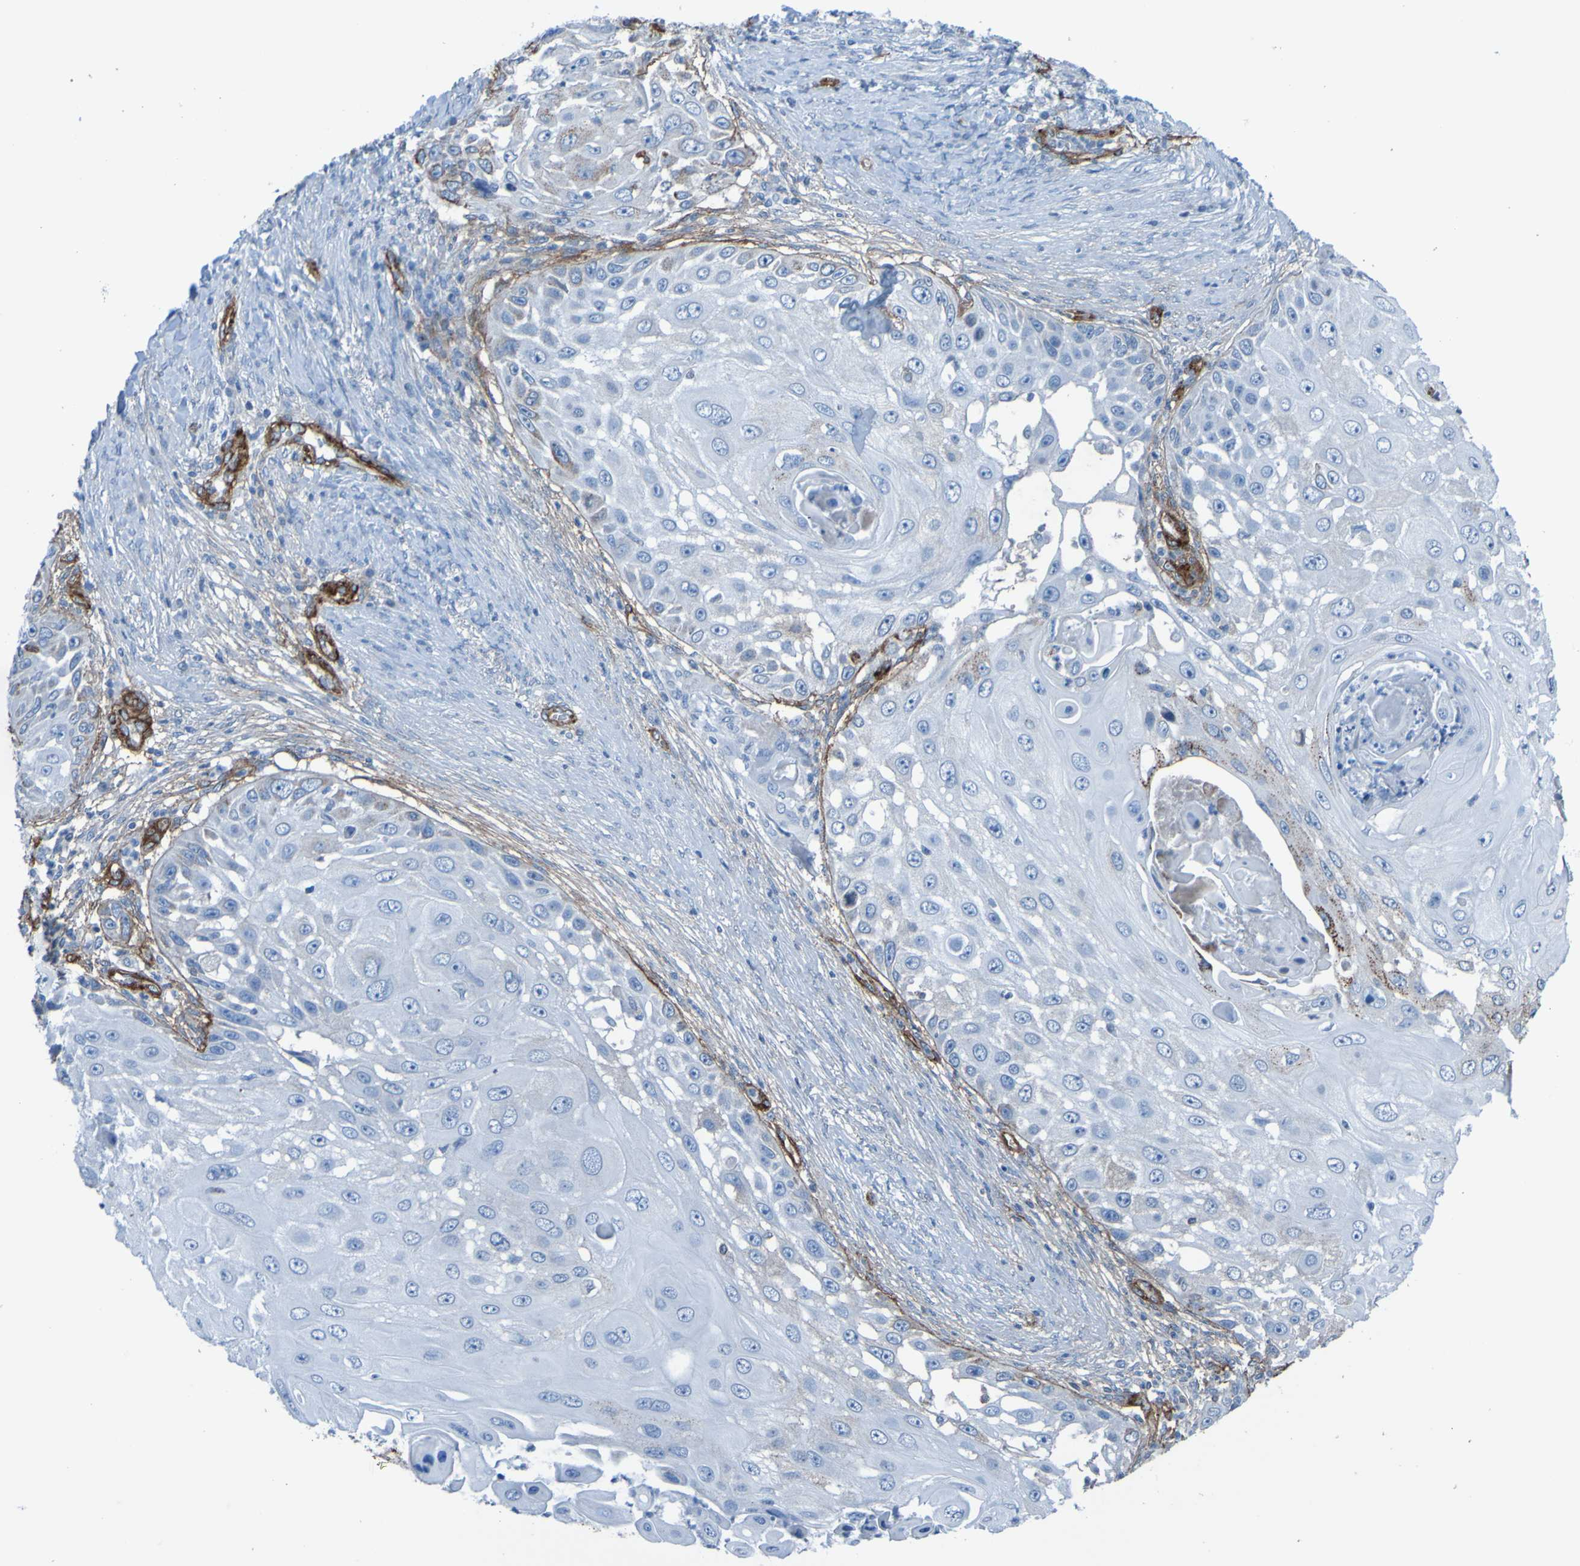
{"staining": {"intensity": "negative", "quantity": "none", "location": "none"}, "tissue": "skin cancer", "cell_type": "Tumor cells", "image_type": "cancer", "snomed": [{"axis": "morphology", "description": "Squamous cell carcinoma, NOS"}, {"axis": "topography", "description": "Skin"}], "caption": "Skin squamous cell carcinoma stained for a protein using immunohistochemistry demonstrates no expression tumor cells.", "gene": "COL4A2", "patient": {"sex": "female", "age": 44}}